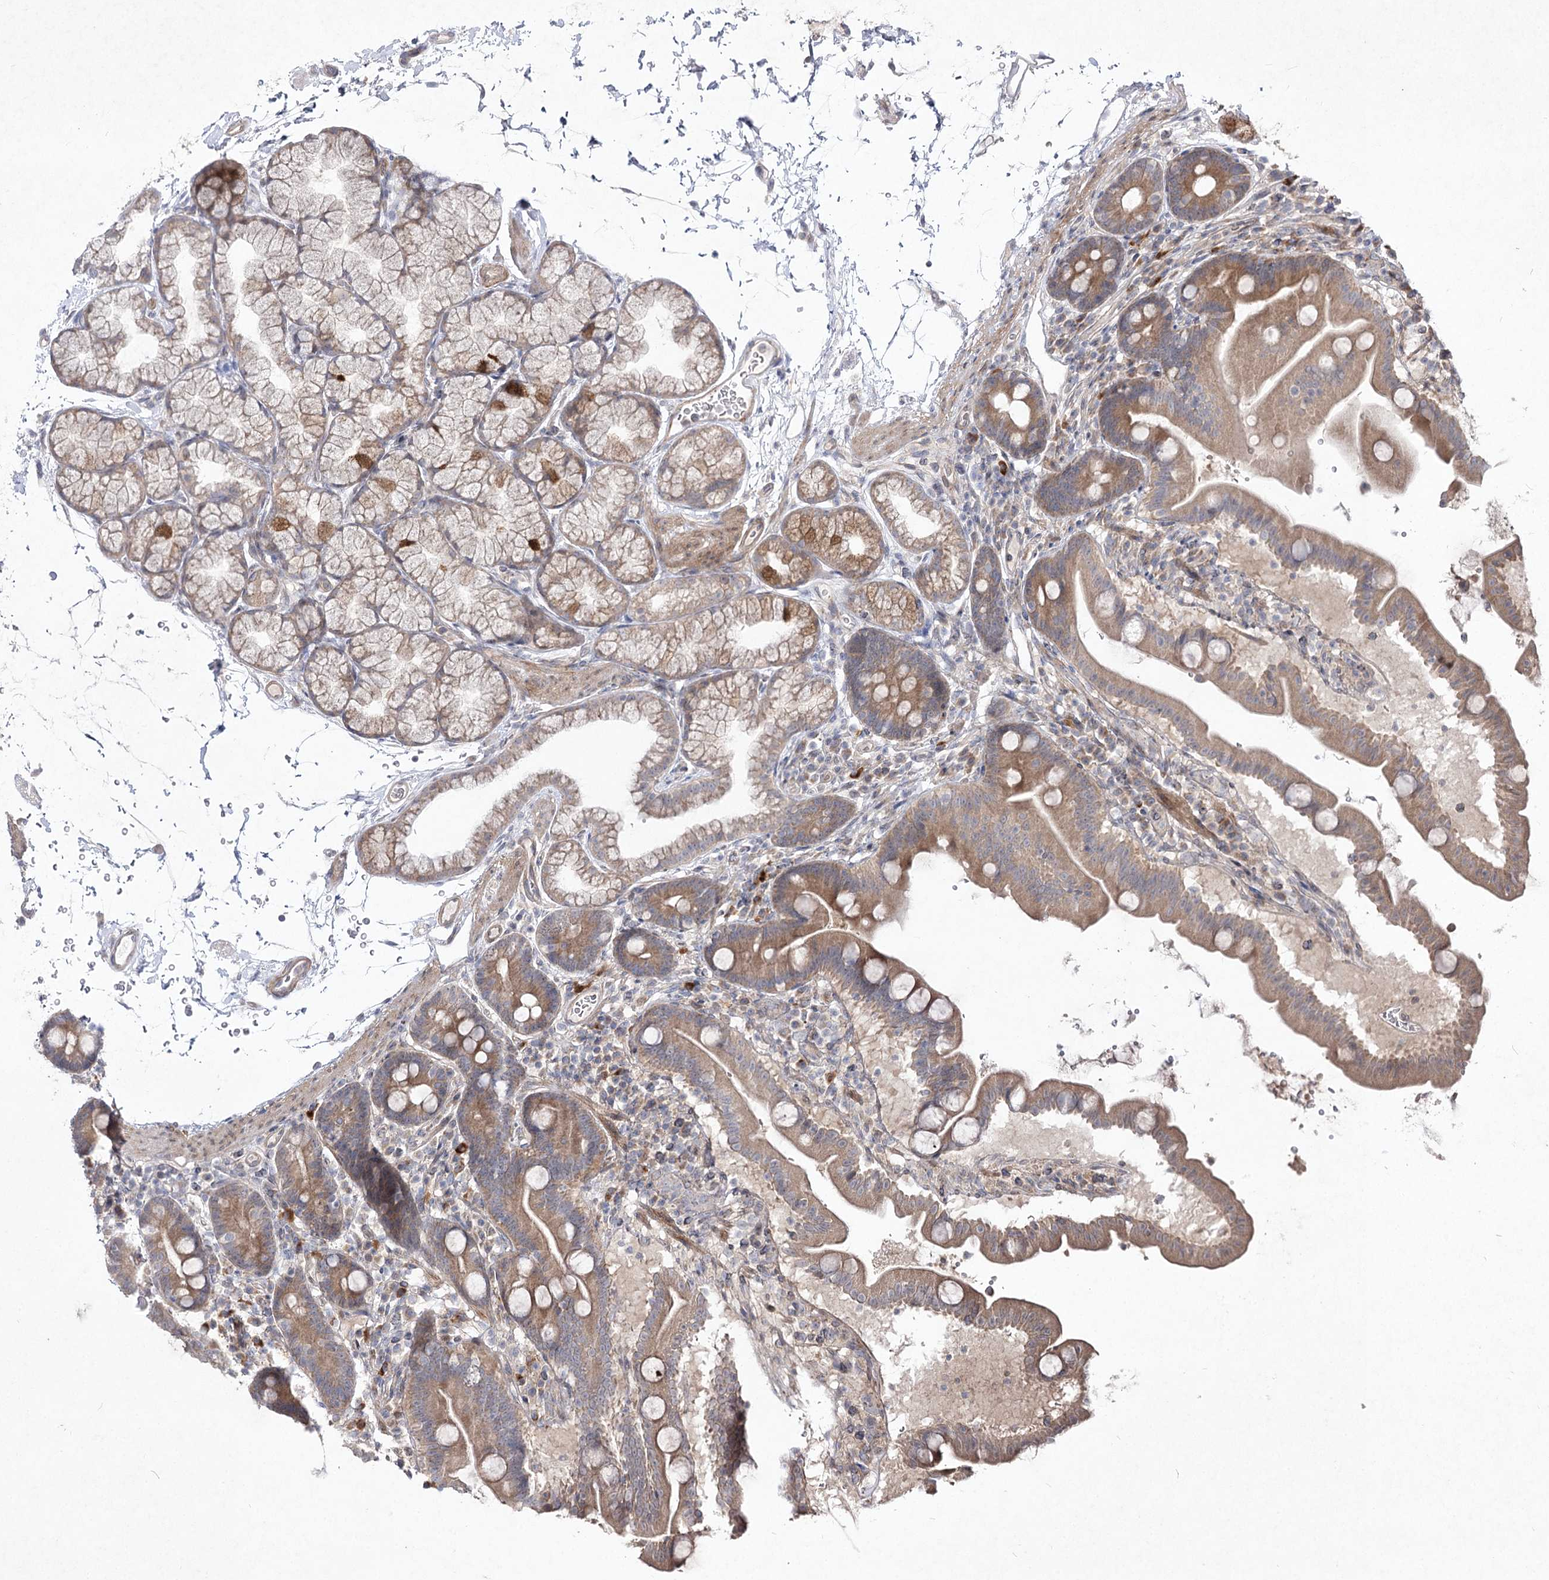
{"staining": {"intensity": "moderate", "quantity": ">75%", "location": "cytoplasmic/membranous"}, "tissue": "duodenum", "cell_type": "Glandular cells", "image_type": "normal", "snomed": [{"axis": "morphology", "description": "Normal tissue, NOS"}, {"axis": "topography", "description": "Duodenum"}], "caption": "Immunohistochemistry (IHC) photomicrograph of unremarkable duodenum: duodenum stained using immunohistochemistry (IHC) demonstrates medium levels of moderate protein expression localized specifically in the cytoplasmic/membranous of glandular cells, appearing as a cytoplasmic/membranous brown color.", "gene": "CIB2", "patient": {"sex": "male", "age": 54}}